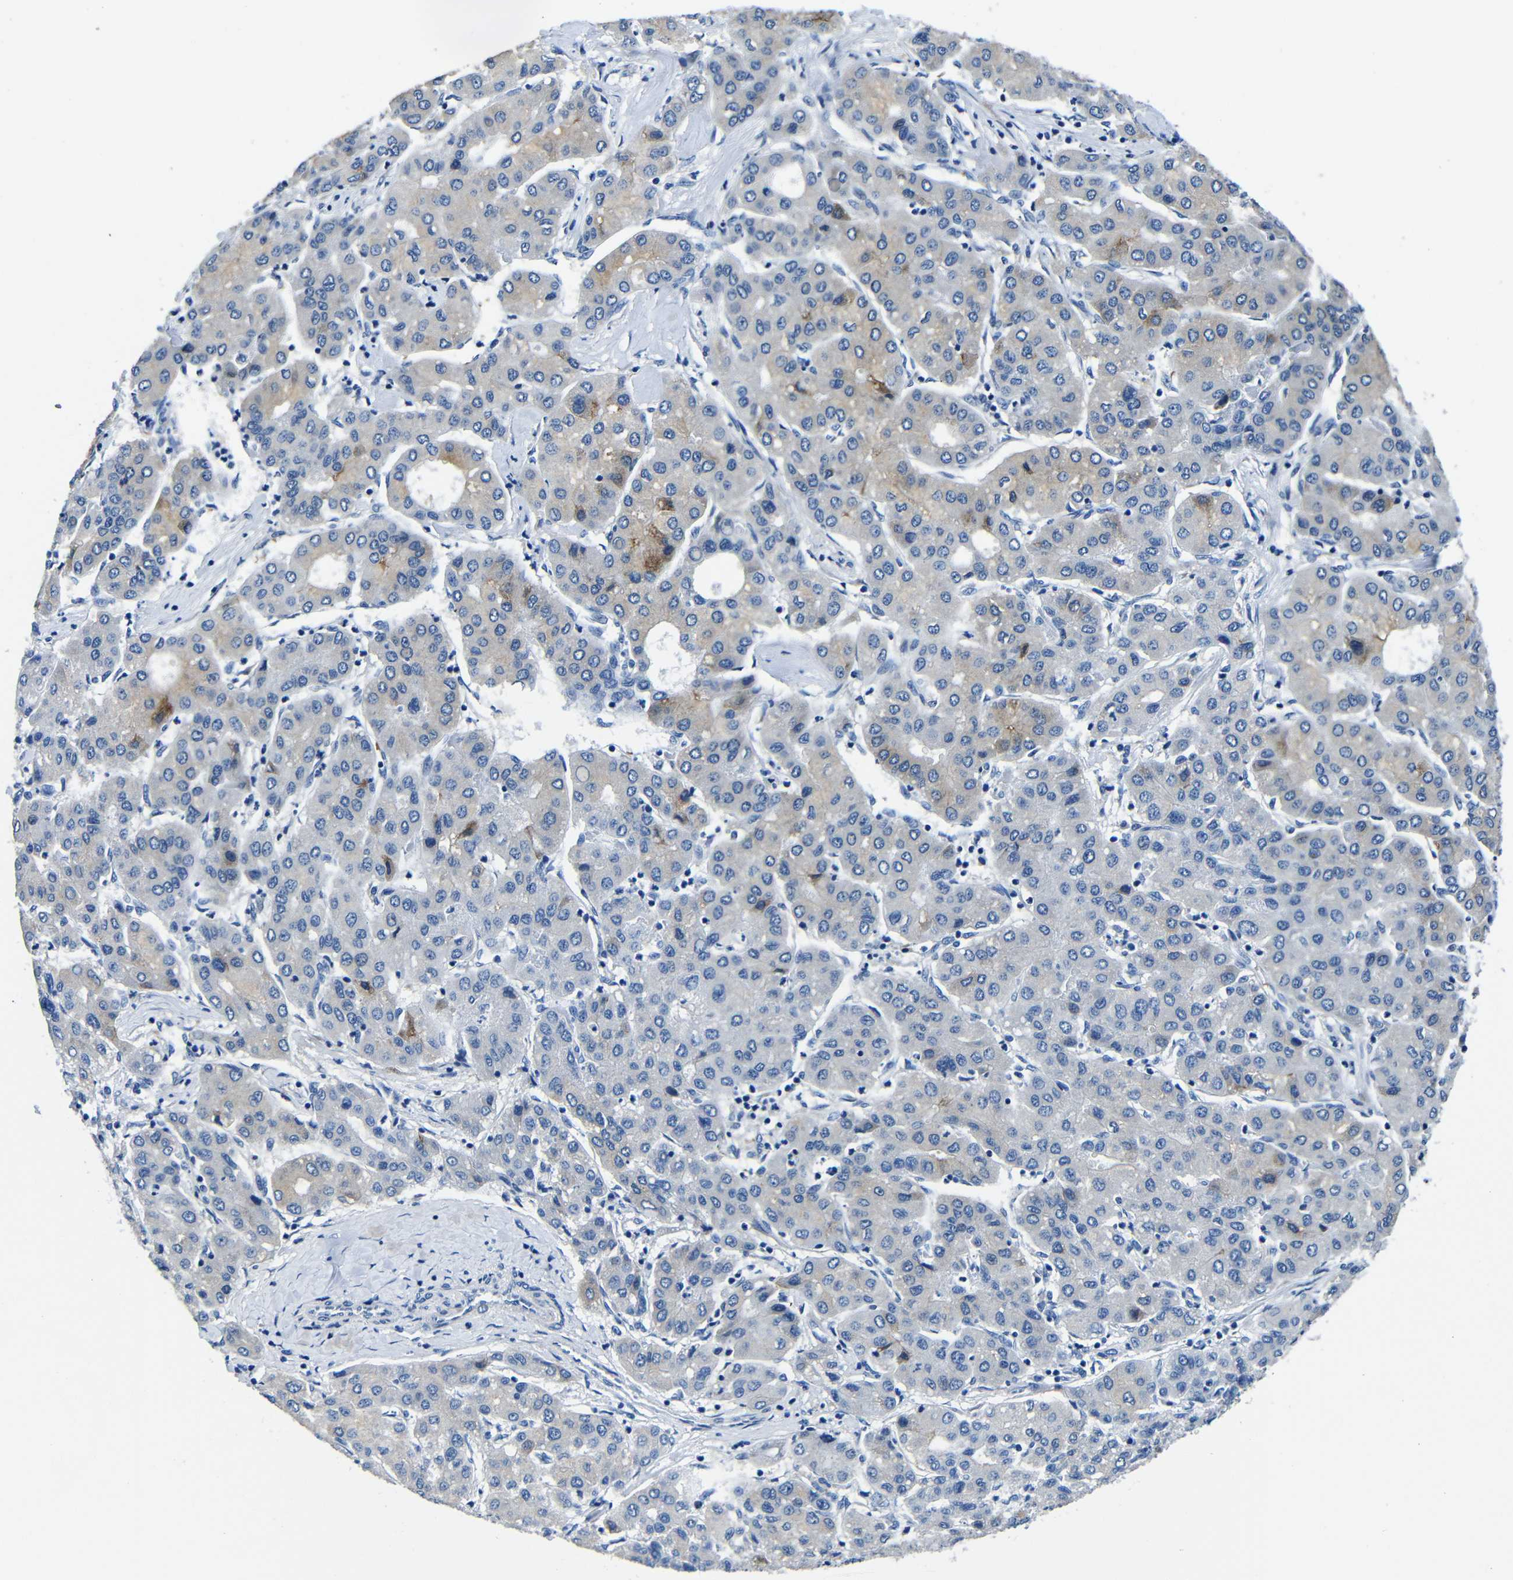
{"staining": {"intensity": "moderate", "quantity": "<25%", "location": "cytoplasmic/membranous"}, "tissue": "liver cancer", "cell_type": "Tumor cells", "image_type": "cancer", "snomed": [{"axis": "morphology", "description": "Carcinoma, Hepatocellular, NOS"}, {"axis": "topography", "description": "Liver"}], "caption": "Liver hepatocellular carcinoma was stained to show a protein in brown. There is low levels of moderate cytoplasmic/membranous positivity in approximately <25% of tumor cells. Nuclei are stained in blue.", "gene": "TNFAIP1", "patient": {"sex": "male", "age": 65}}